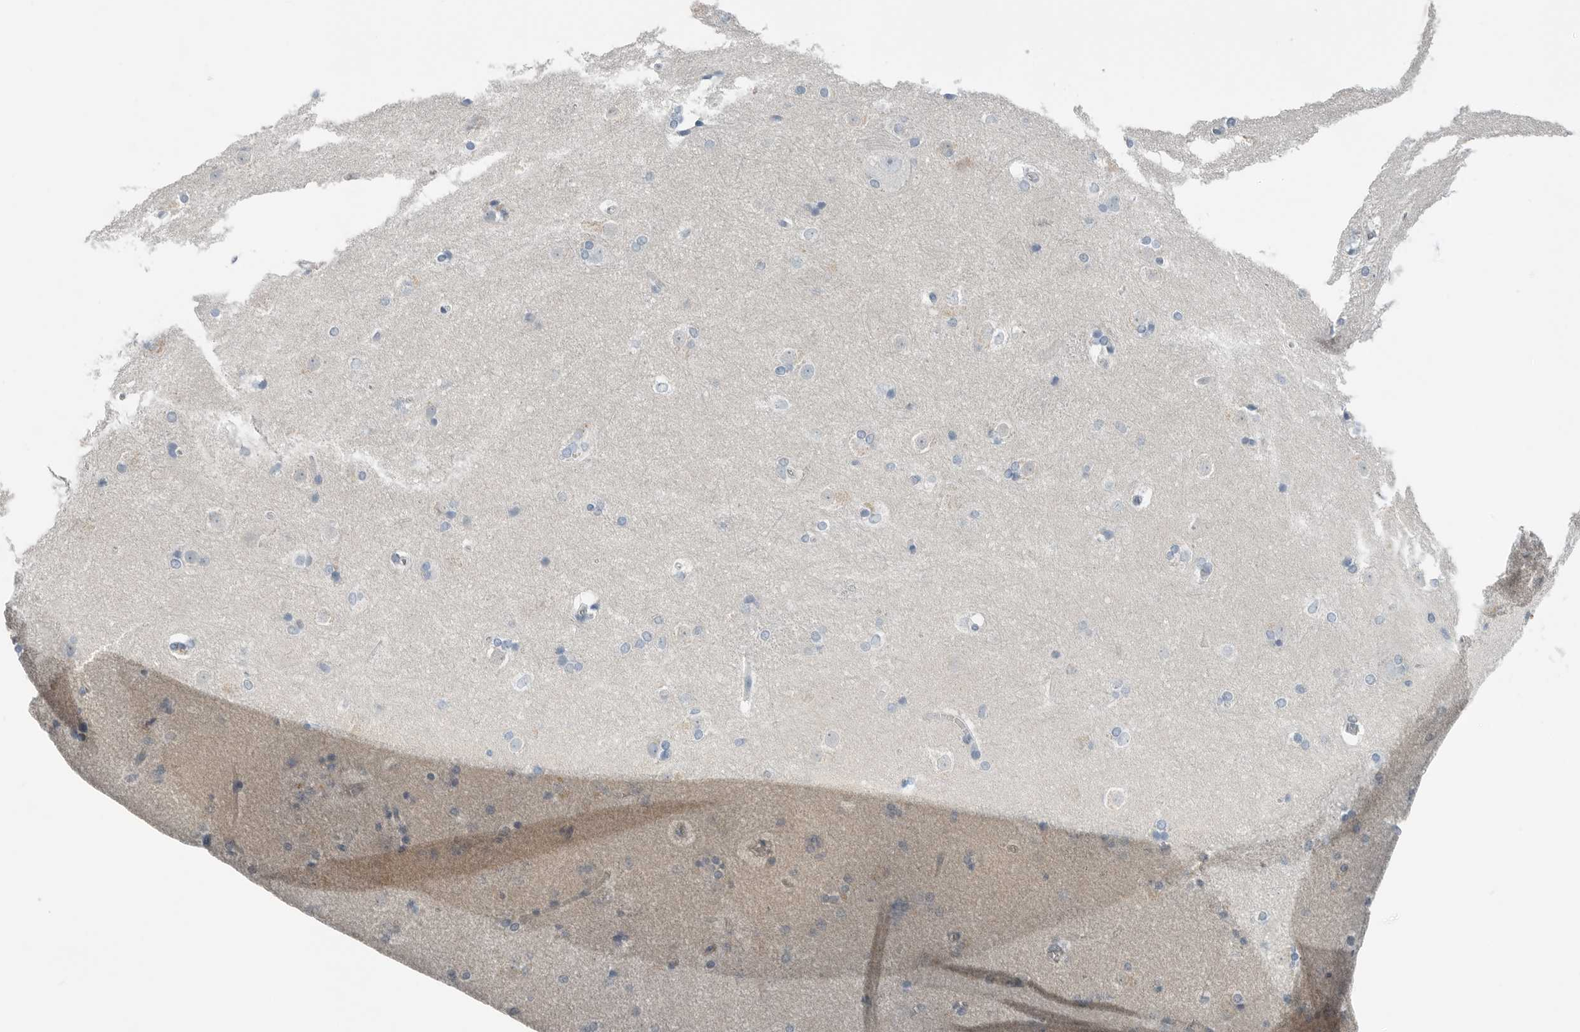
{"staining": {"intensity": "moderate", "quantity": "<25%", "location": "cytoplasmic/membranous"}, "tissue": "caudate", "cell_type": "Glial cells", "image_type": "normal", "snomed": [{"axis": "morphology", "description": "Normal tissue, NOS"}, {"axis": "topography", "description": "Lateral ventricle wall"}], "caption": "Immunohistochemical staining of unremarkable caudate displays <25% levels of moderate cytoplasmic/membranous protein staining in about <25% of glial cells. The staining was performed using DAB to visualize the protein expression in brown, while the nuclei were stained in blue with hematoxylin (Magnification: 20x).", "gene": "SERPINB7", "patient": {"sex": "female", "age": 19}}